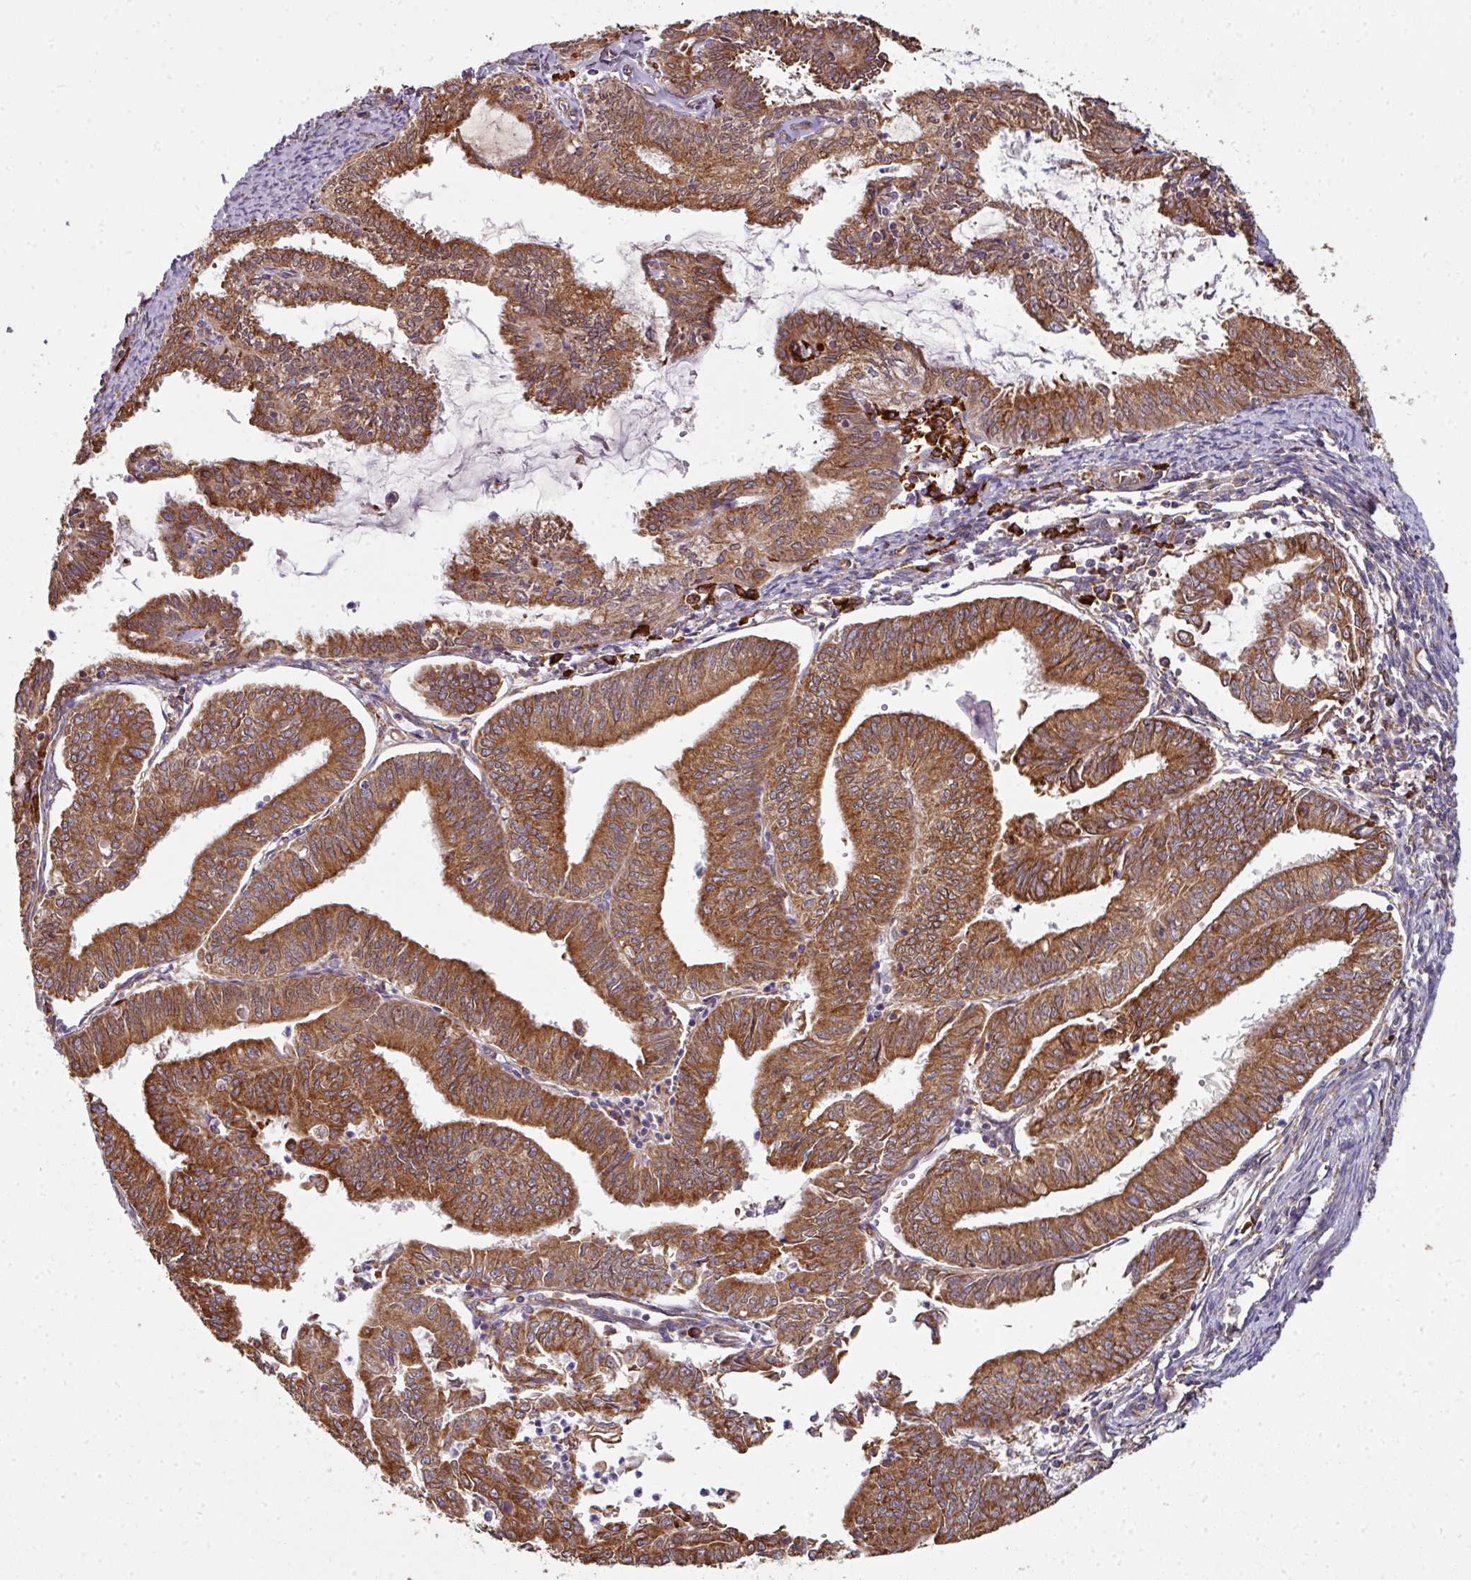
{"staining": {"intensity": "moderate", "quantity": ">75%", "location": "cytoplasmic/membranous"}, "tissue": "endometrial cancer", "cell_type": "Tumor cells", "image_type": "cancer", "snomed": [{"axis": "morphology", "description": "Adenocarcinoma, NOS"}, {"axis": "topography", "description": "Endometrium"}], "caption": "Brown immunohistochemical staining in endometrial cancer shows moderate cytoplasmic/membranous expression in about >75% of tumor cells. Immunohistochemistry stains the protein in brown and the nuclei are stained blue.", "gene": "FAT4", "patient": {"sex": "female", "age": 70}}